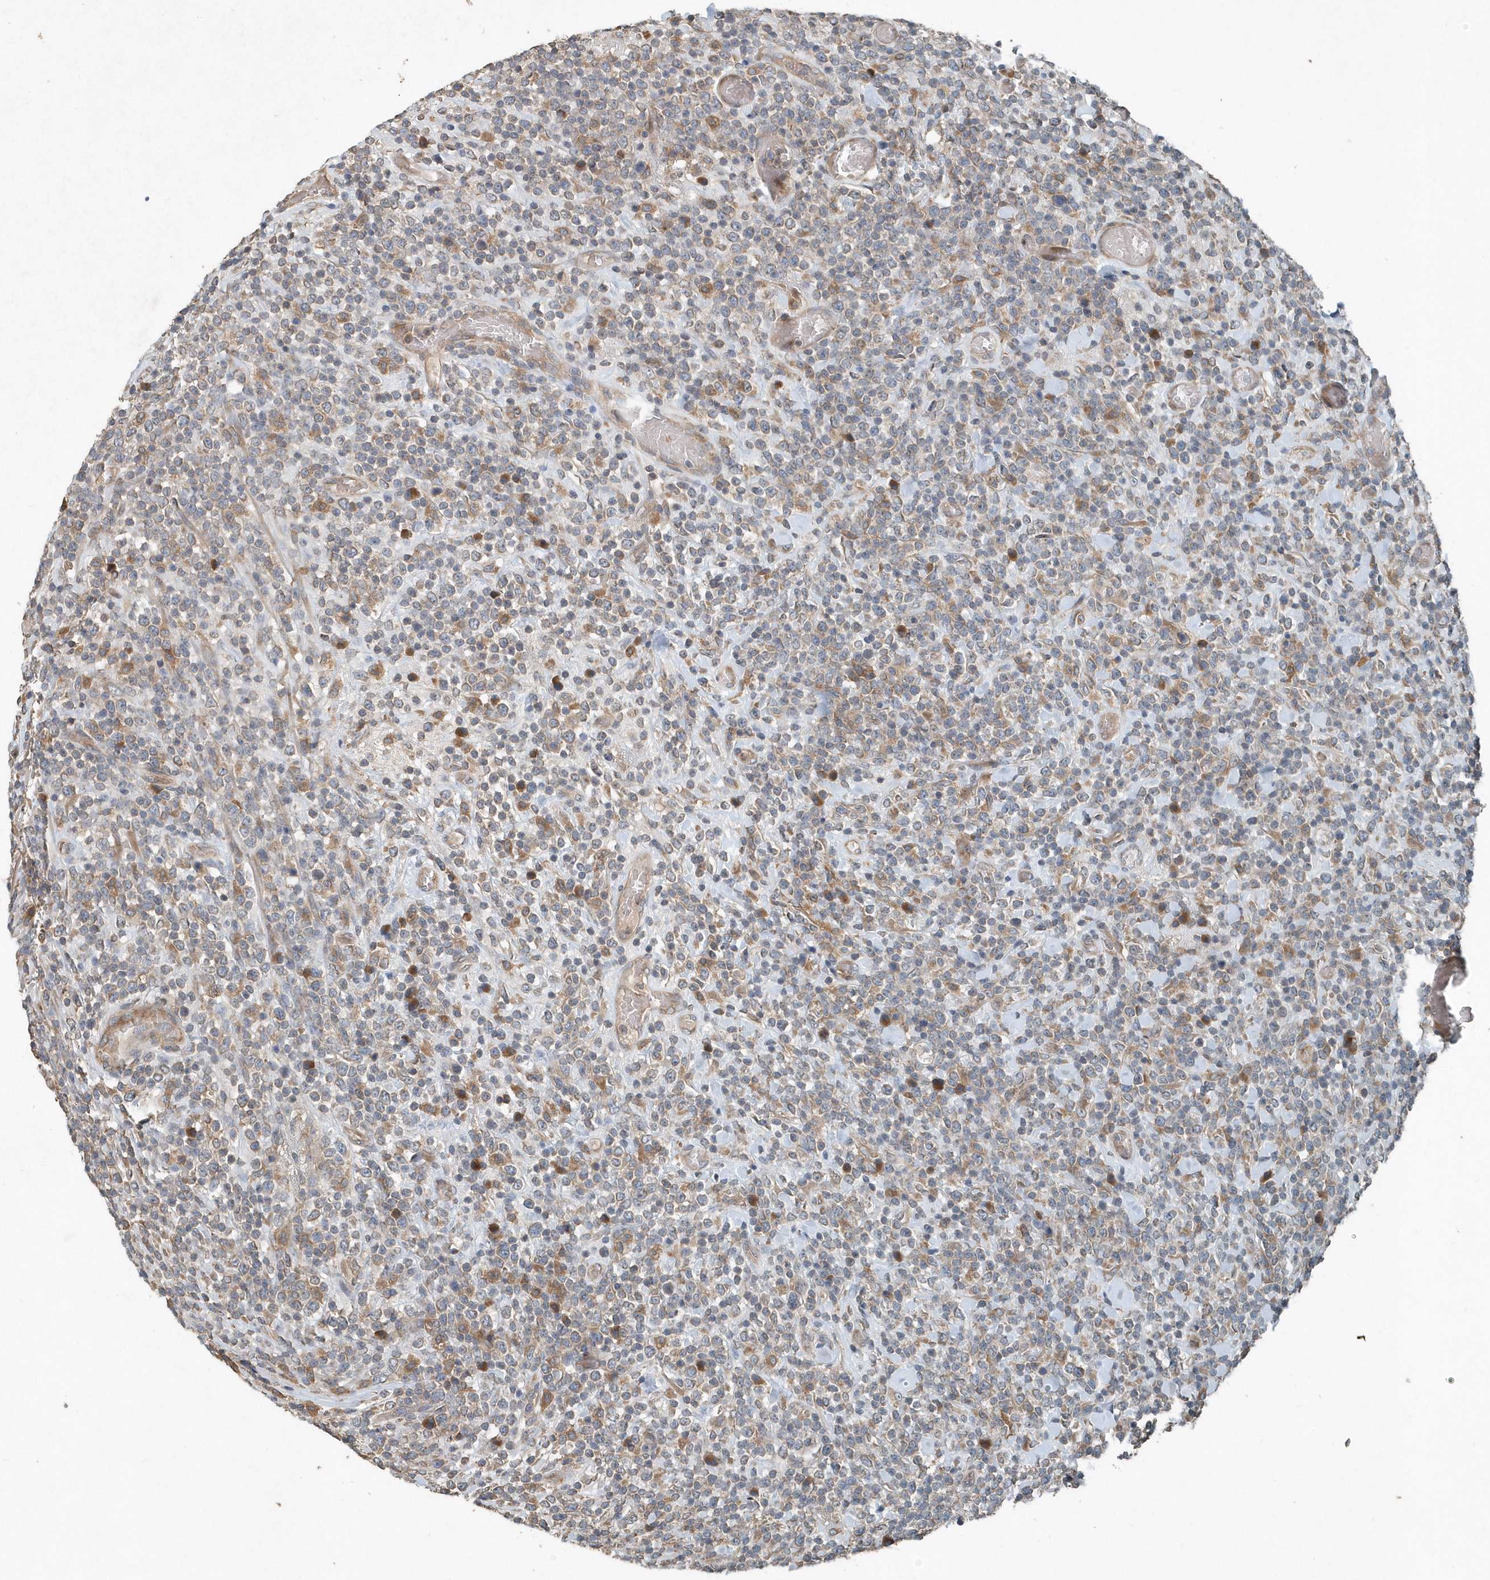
{"staining": {"intensity": "moderate", "quantity": "<25%", "location": "cytoplasmic/membranous"}, "tissue": "lymphoma", "cell_type": "Tumor cells", "image_type": "cancer", "snomed": [{"axis": "morphology", "description": "Malignant lymphoma, non-Hodgkin's type, High grade"}, {"axis": "topography", "description": "Colon"}], "caption": "Lymphoma stained for a protein (brown) displays moderate cytoplasmic/membranous positive staining in approximately <25% of tumor cells.", "gene": "SCFD2", "patient": {"sex": "female", "age": 53}}